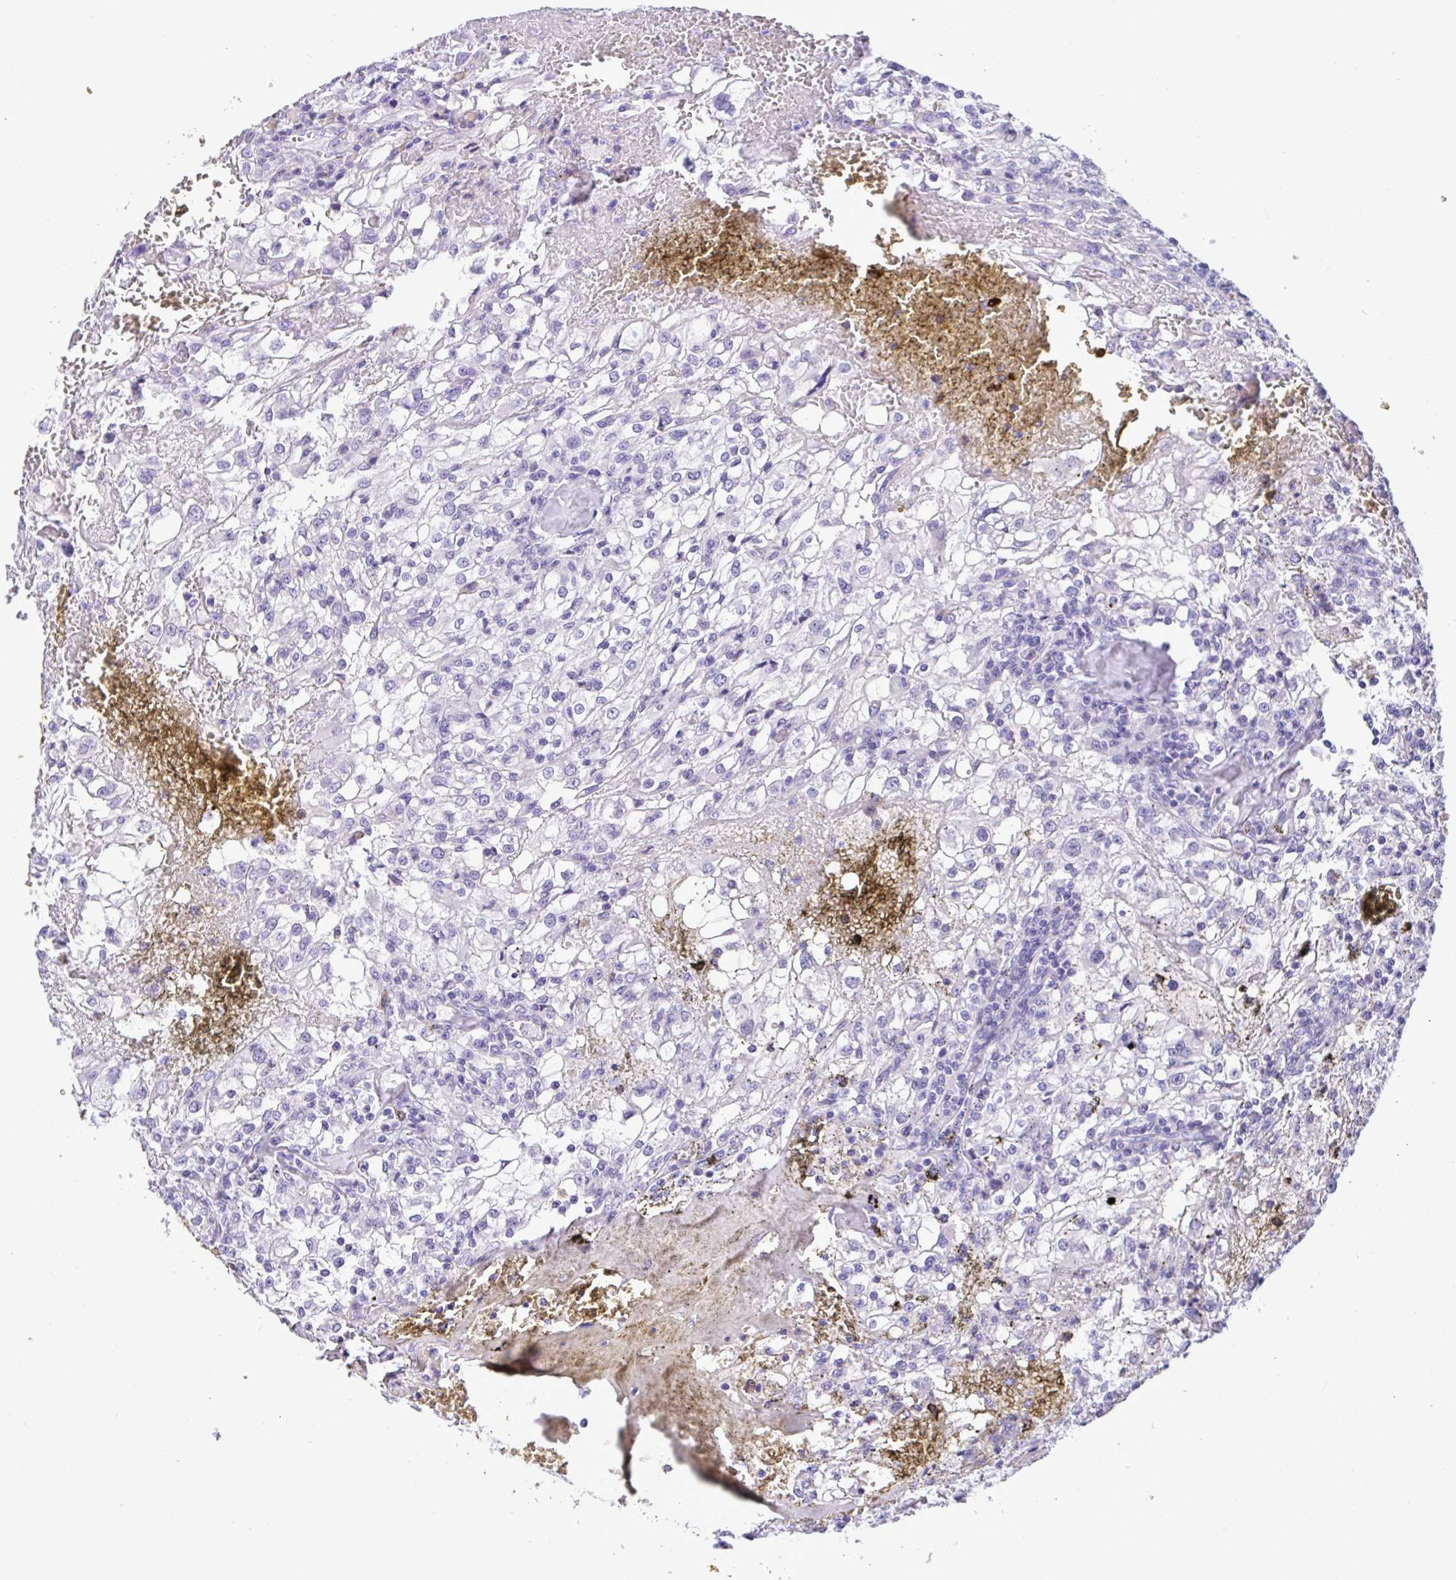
{"staining": {"intensity": "negative", "quantity": "none", "location": "none"}, "tissue": "renal cancer", "cell_type": "Tumor cells", "image_type": "cancer", "snomed": [{"axis": "morphology", "description": "Adenocarcinoma, NOS"}, {"axis": "topography", "description": "Kidney"}], "caption": "This is an immunohistochemistry (IHC) image of human renal cancer. There is no positivity in tumor cells.", "gene": "YBX2", "patient": {"sex": "female", "age": 74}}